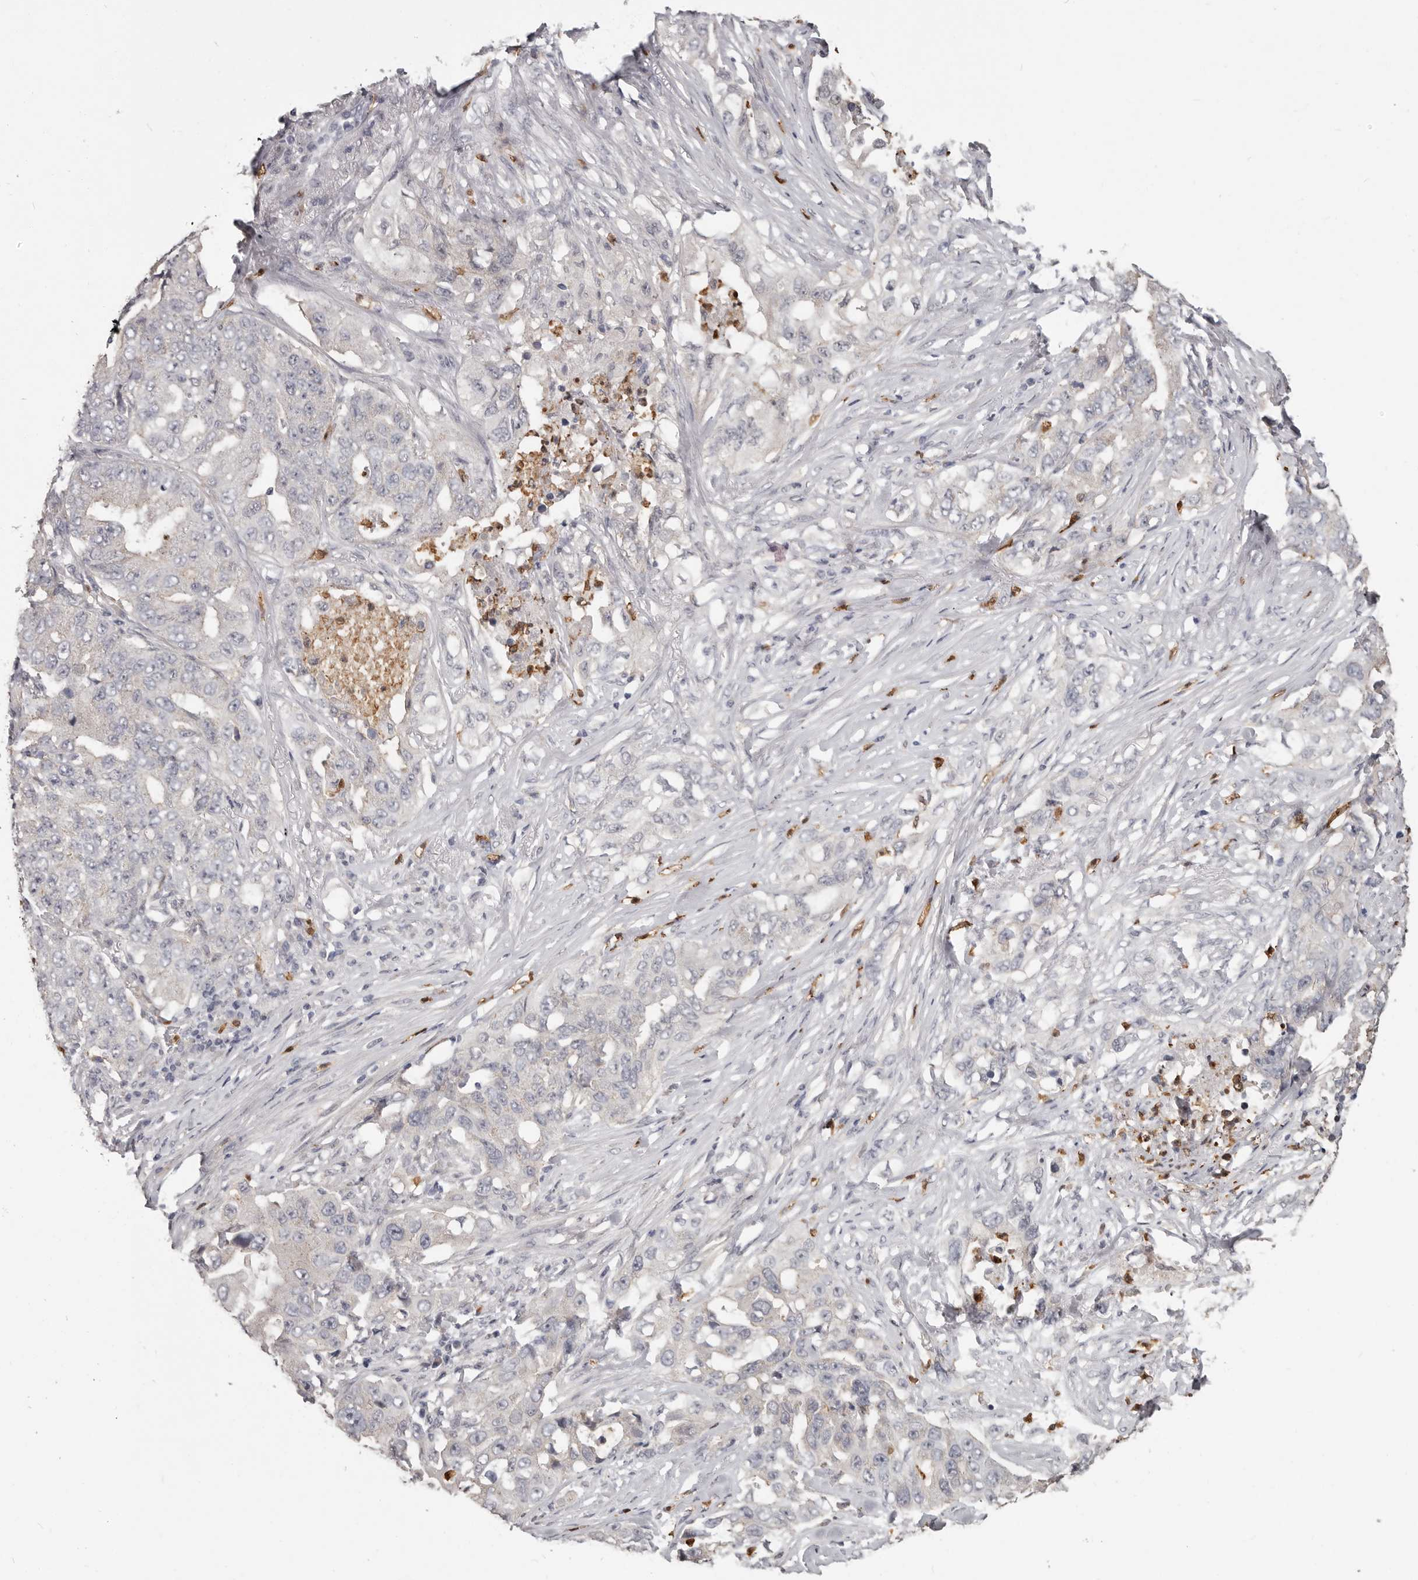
{"staining": {"intensity": "negative", "quantity": "none", "location": "none"}, "tissue": "lung cancer", "cell_type": "Tumor cells", "image_type": "cancer", "snomed": [{"axis": "morphology", "description": "Adenocarcinoma, NOS"}, {"axis": "topography", "description": "Lung"}], "caption": "Tumor cells show no significant positivity in lung cancer (adenocarcinoma). (DAB IHC with hematoxylin counter stain).", "gene": "GPR157", "patient": {"sex": "female", "age": 51}}